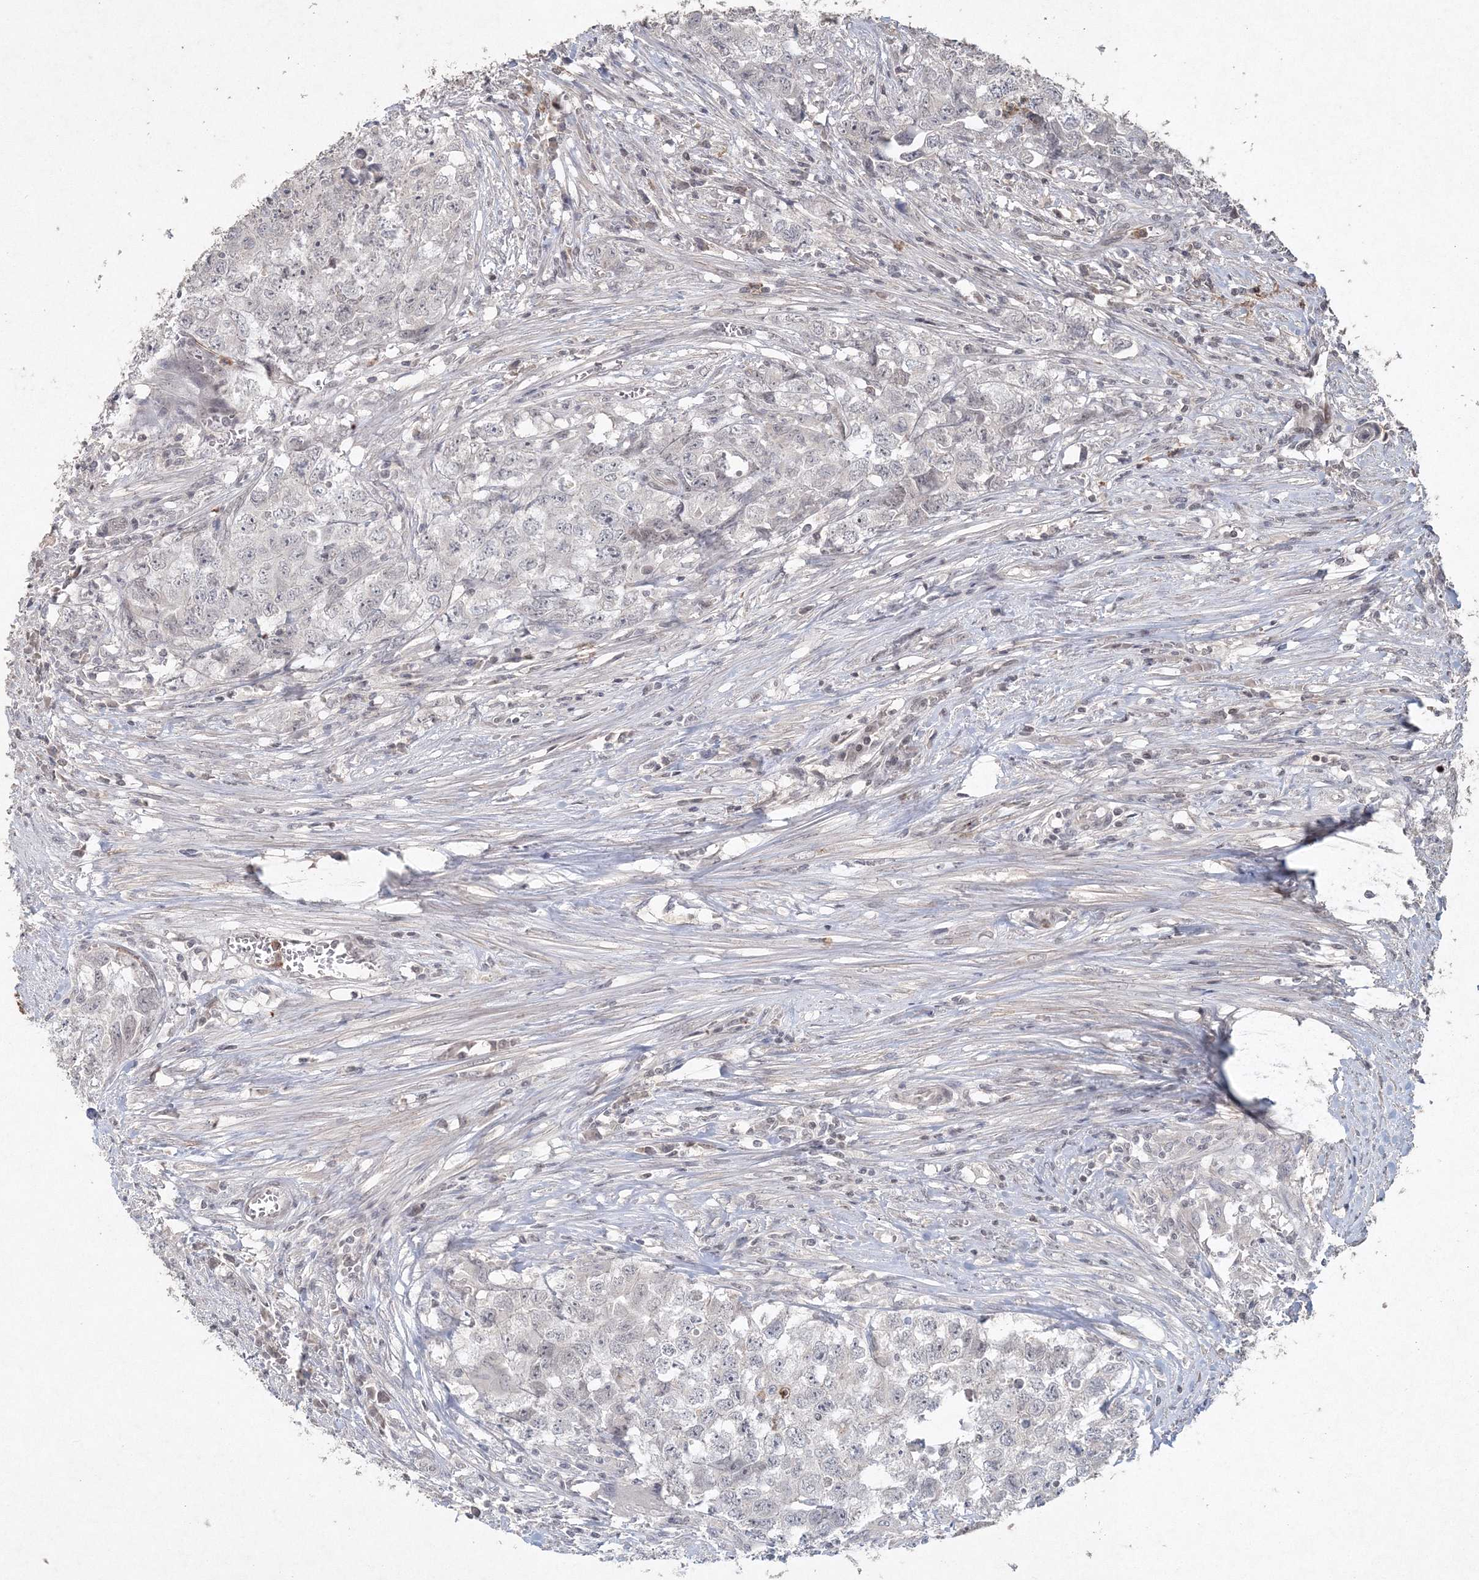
{"staining": {"intensity": "negative", "quantity": "none", "location": "none"}, "tissue": "testis cancer", "cell_type": "Tumor cells", "image_type": "cancer", "snomed": [{"axis": "morphology", "description": "Seminoma, NOS"}, {"axis": "morphology", "description": "Carcinoma, Embryonal, NOS"}, {"axis": "topography", "description": "Testis"}], "caption": "Tumor cells are negative for protein expression in human testis seminoma.", "gene": "UIMC1", "patient": {"sex": "male", "age": 43}}